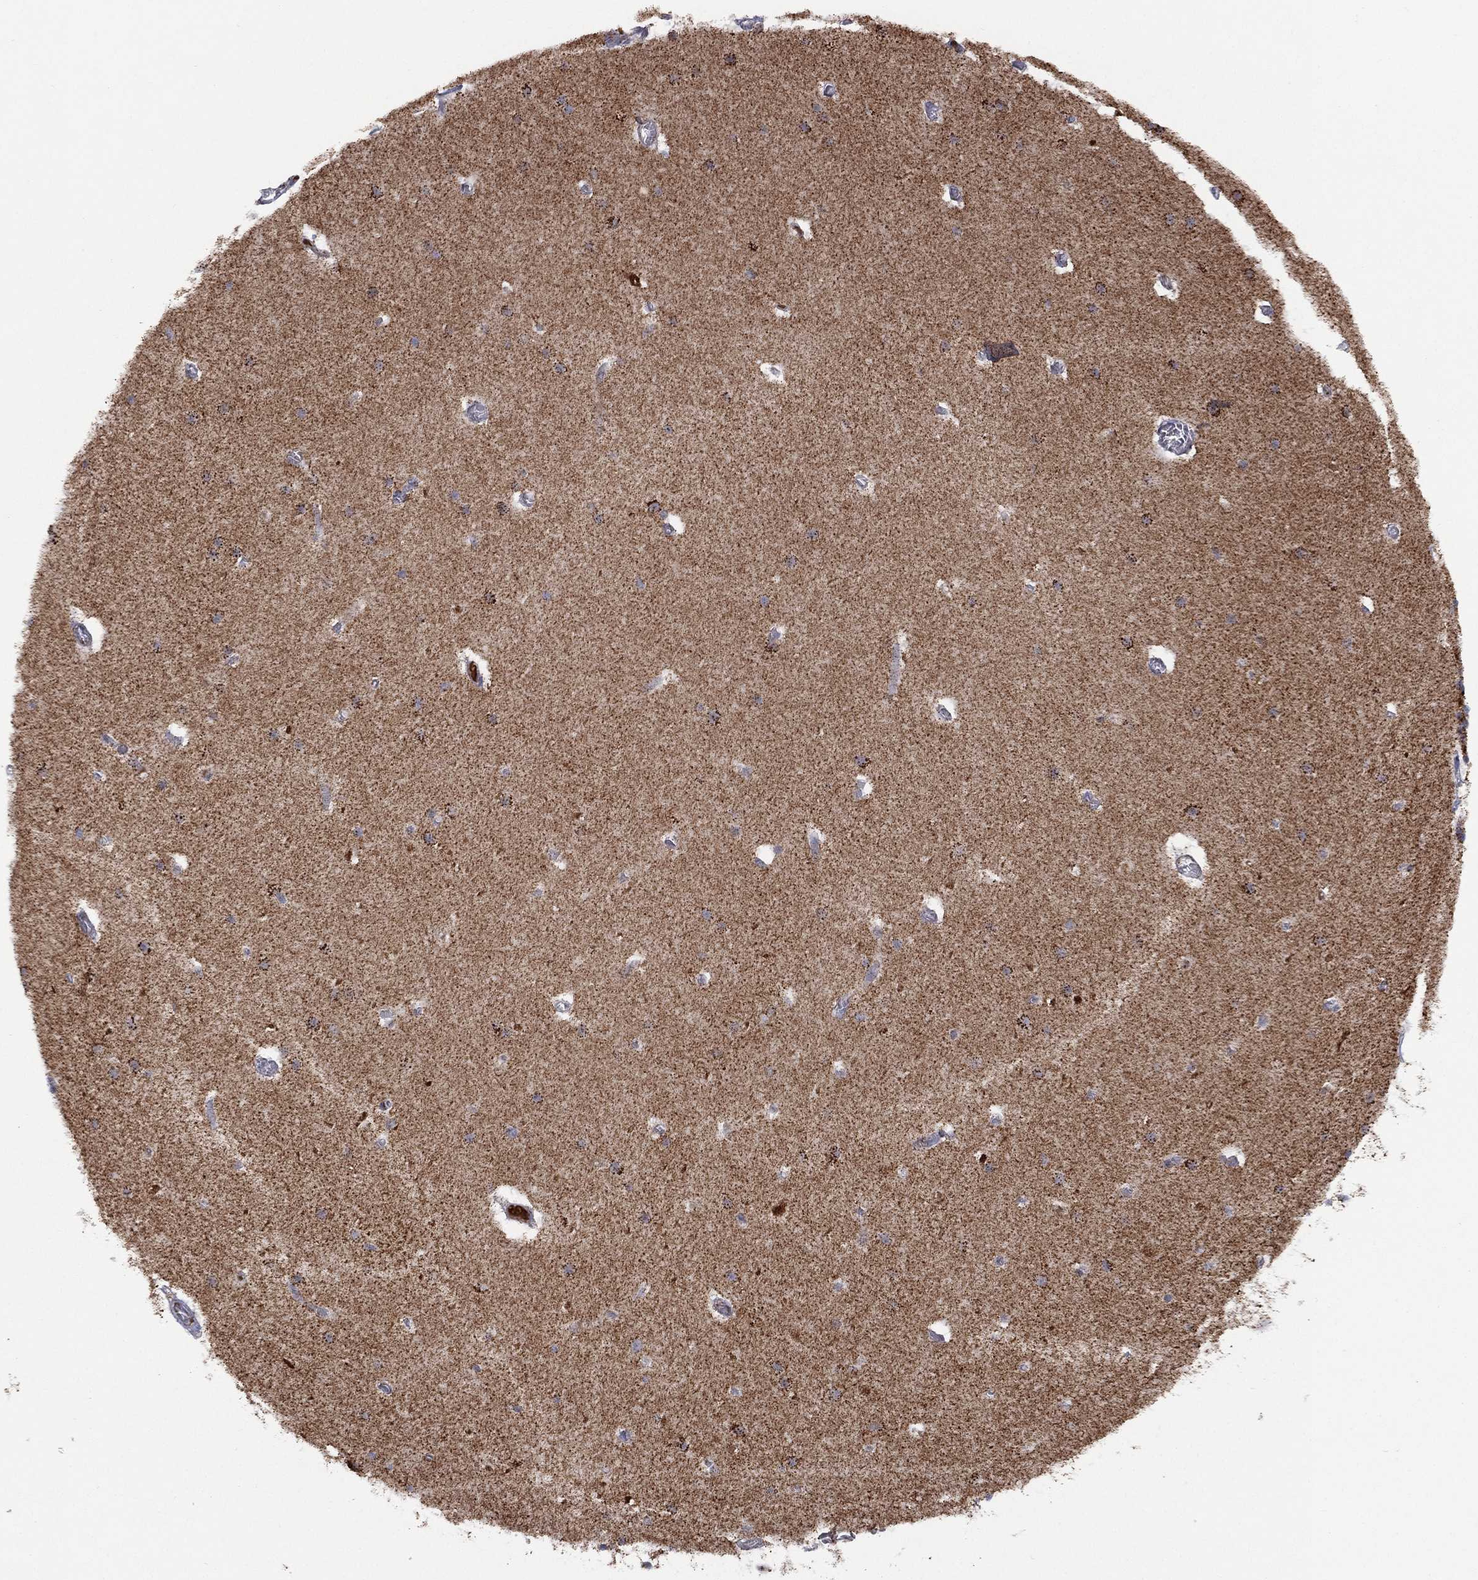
{"staining": {"intensity": "negative", "quantity": "none", "location": "none"}, "tissue": "cerebellum", "cell_type": "Cells in granular layer", "image_type": "normal", "snomed": [{"axis": "morphology", "description": "Normal tissue, NOS"}, {"axis": "topography", "description": "Cerebellum"}], "caption": "Immunohistochemical staining of unremarkable cerebellum shows no significant expression in cells in granular layer. (Stains: DAB immunohistochemistry with hematoxylin counter stain, Microscopy: brightfield microscopy at high magnification).", "gene": "PPP2R5A", "patient": {"sex": "male", "age": 70}}